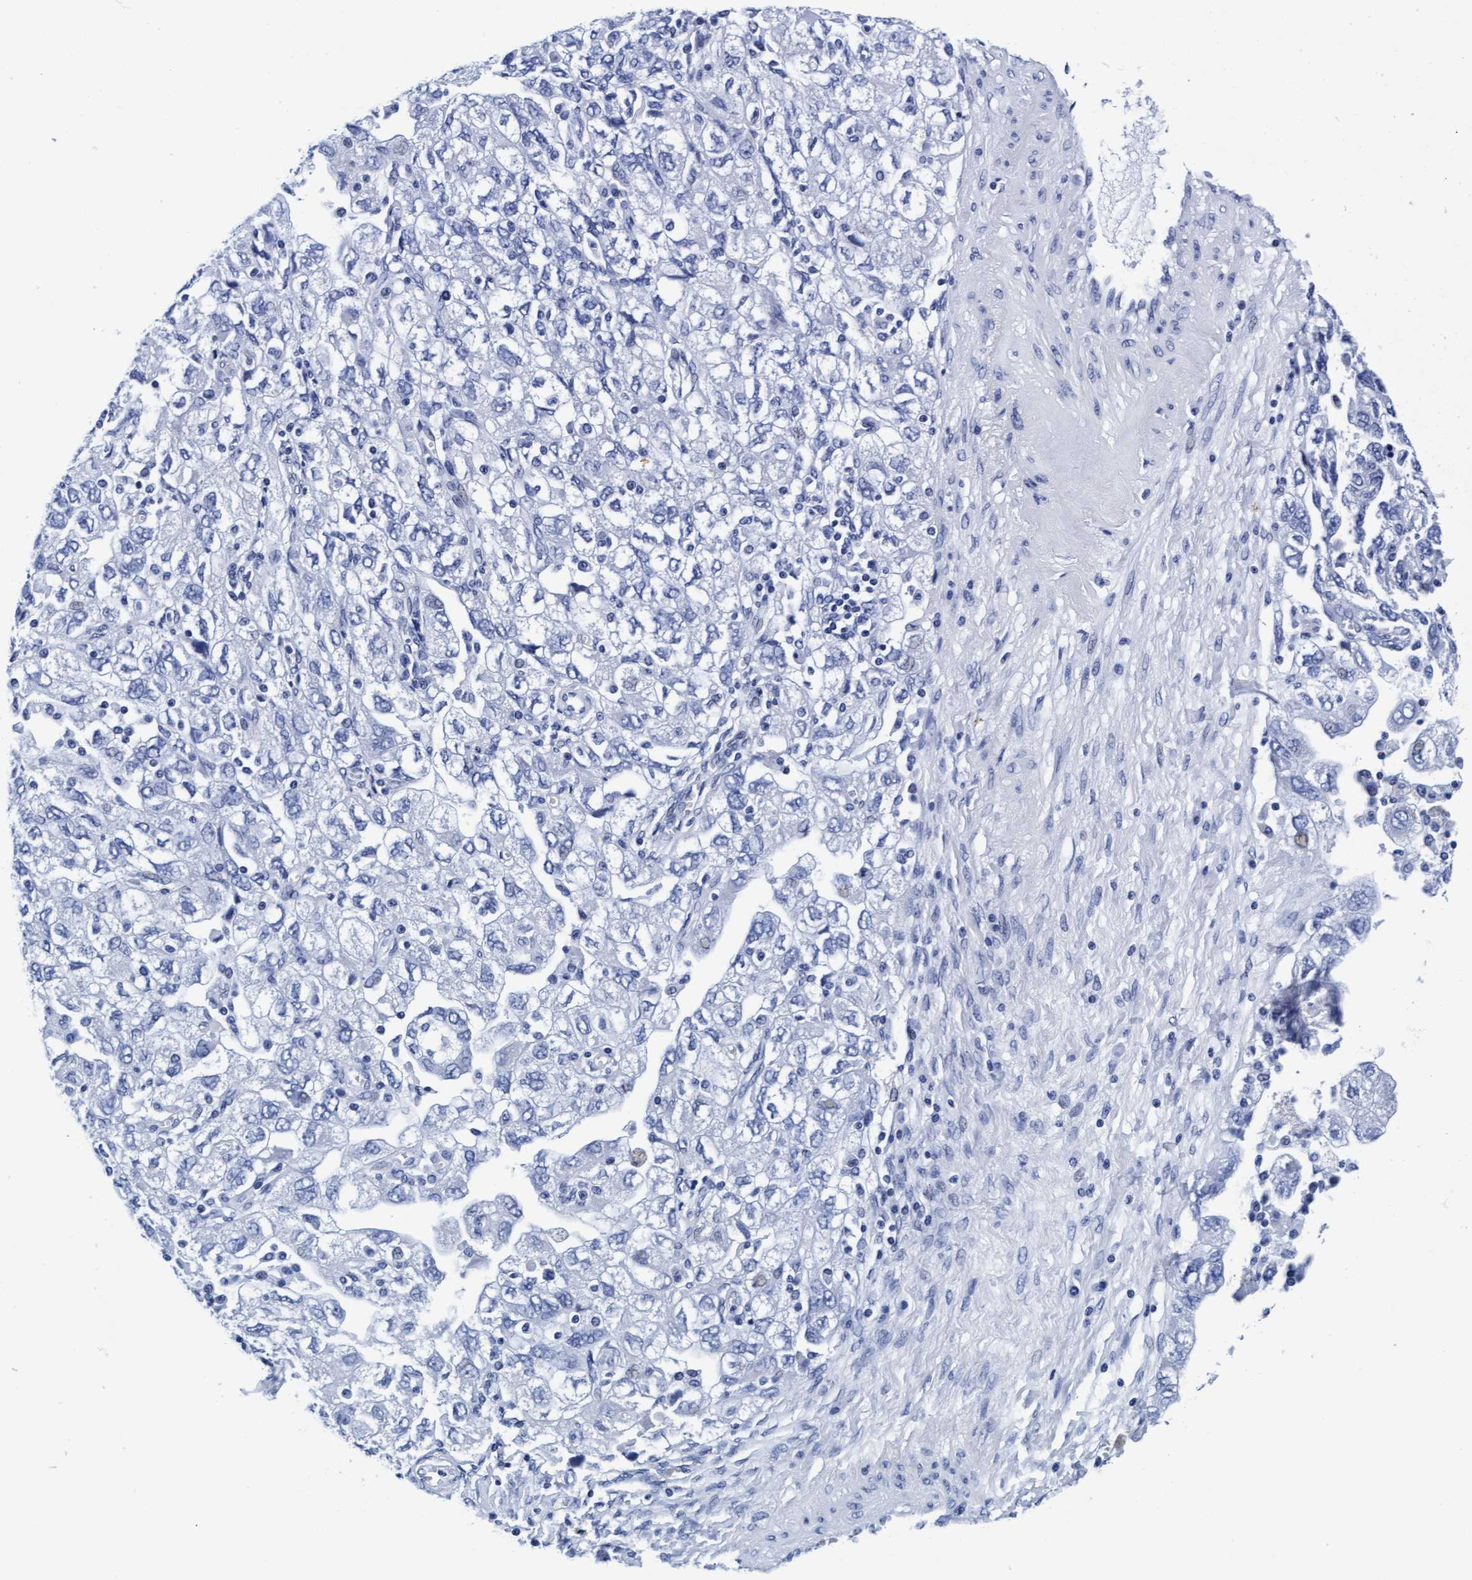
{"staining": {"intensity": "negative", "quantity": "none", "location": "none"}, "tissue": "ovarian cancer", "cell_type": "Tumor cells", "image_type": "cancer", "snomed": [{"axis": "morphology", "description": "Carcinoma, NOS"}, {"axis": "morphology", "description": "Cystadenocarcinoma, serous, NOS"}, {"axis": "topography", "description": "Ovary"}], "caption": "This image is of ovarian serous cystadenocarcinoma stained with immunohistochemistry to label a protein in brown with the nuclei are counter-stained blue. There is no expression in tumor cells.", "gene": "ARSG", "patient": {"sex": "female", "age": 69}}